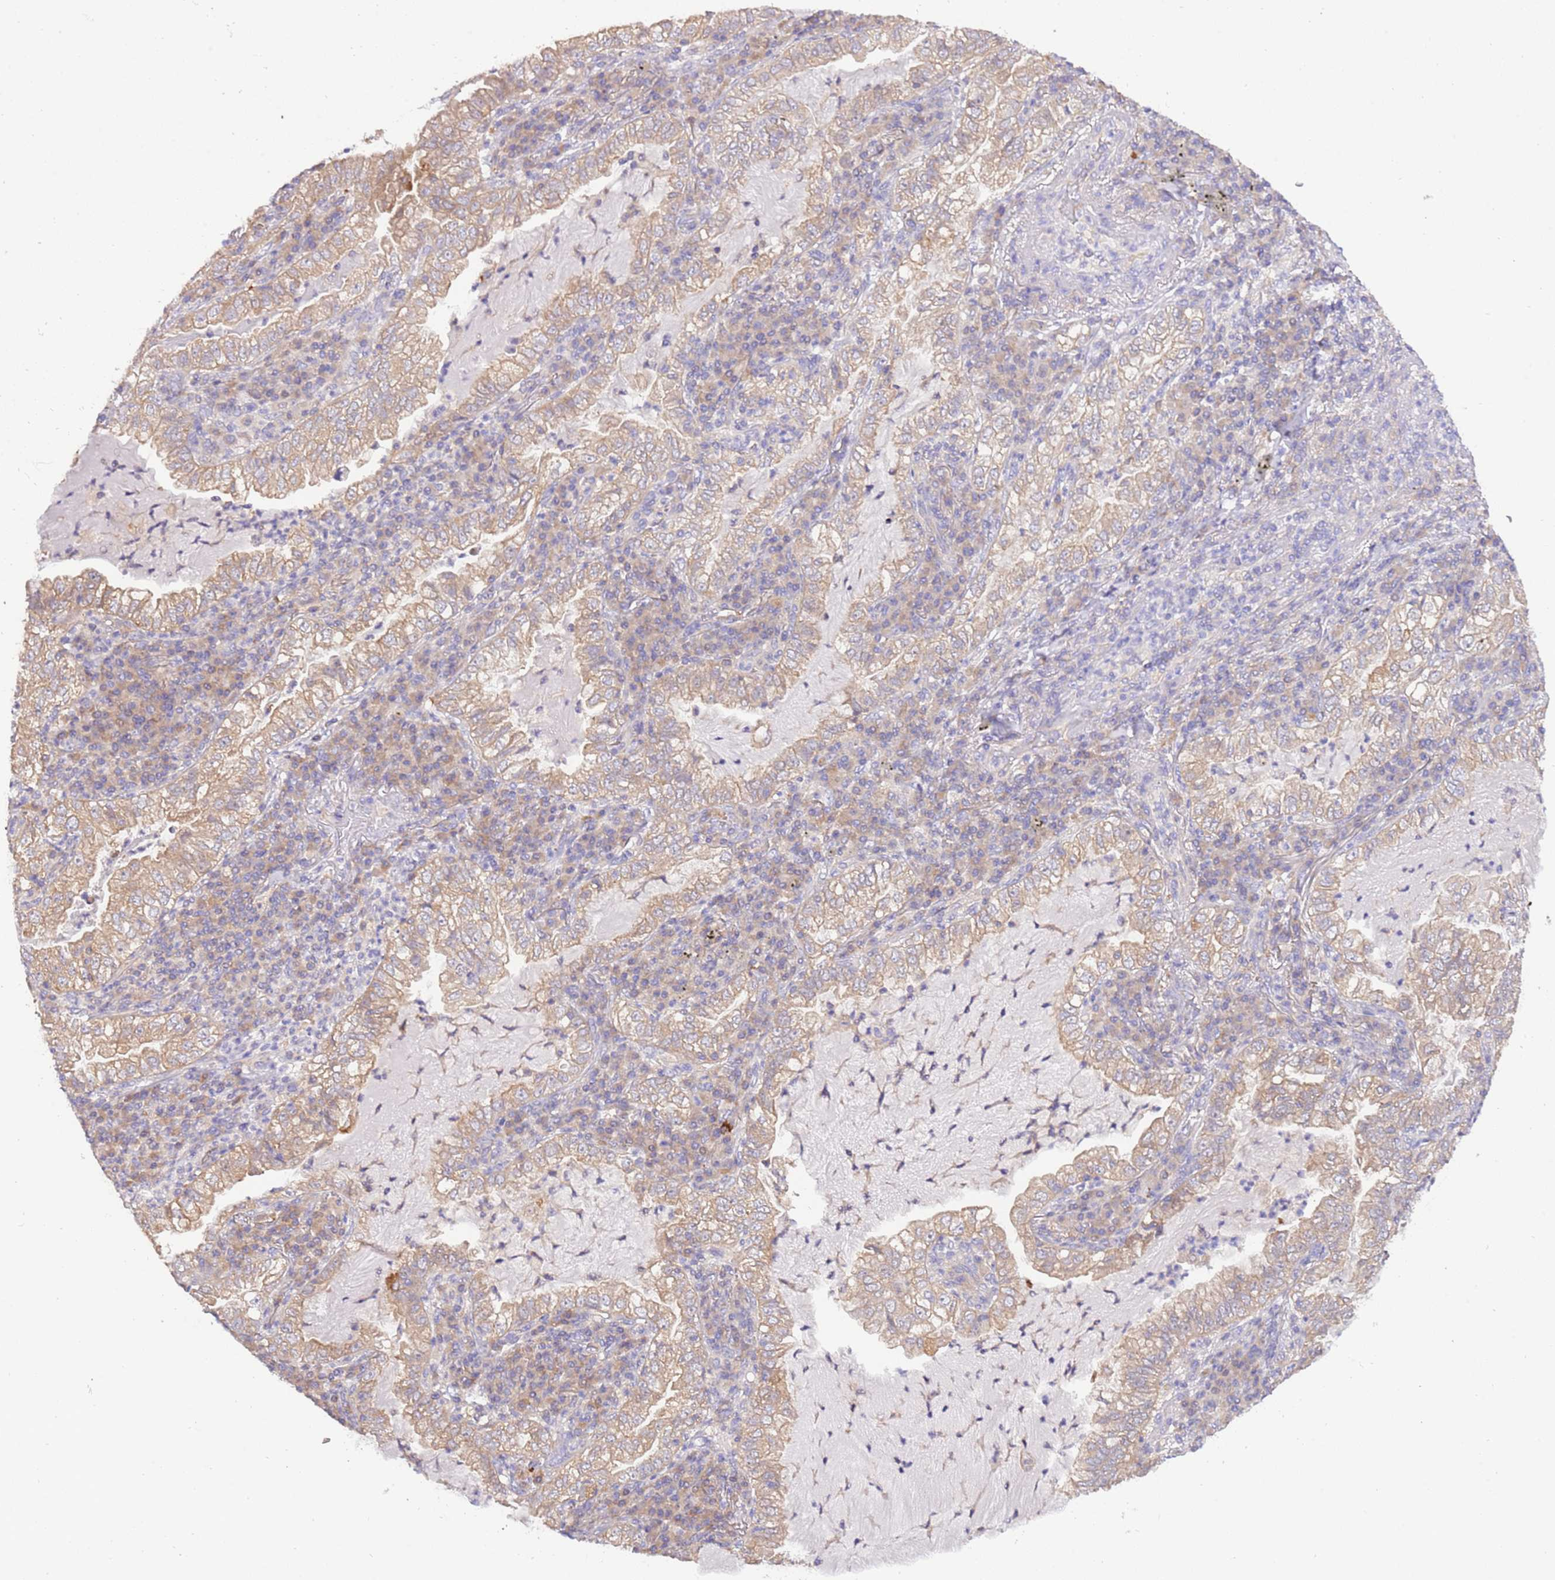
{"staining": {"intensity": "moderate", "quantity": ">75%", "location": "cytoplasmic/membranous"}, "tissue": "lung cancer", "cell_type": "Tumor cells", "image_type": "cancer", "snomed": [{"axis": "morphology", "description": "Adenocarcinoma, NOS"}, {"axis": "topography", "description": "Lung"}], "caption": "About >75% of tumor cells in lung adenocarcinoma demonstrate moderate cytoplasmic/membranous protein staining as visualized by brown immunohistochemical staining.", "gene": "STIP1", "patient": {"sex": "female", "age": 73}}